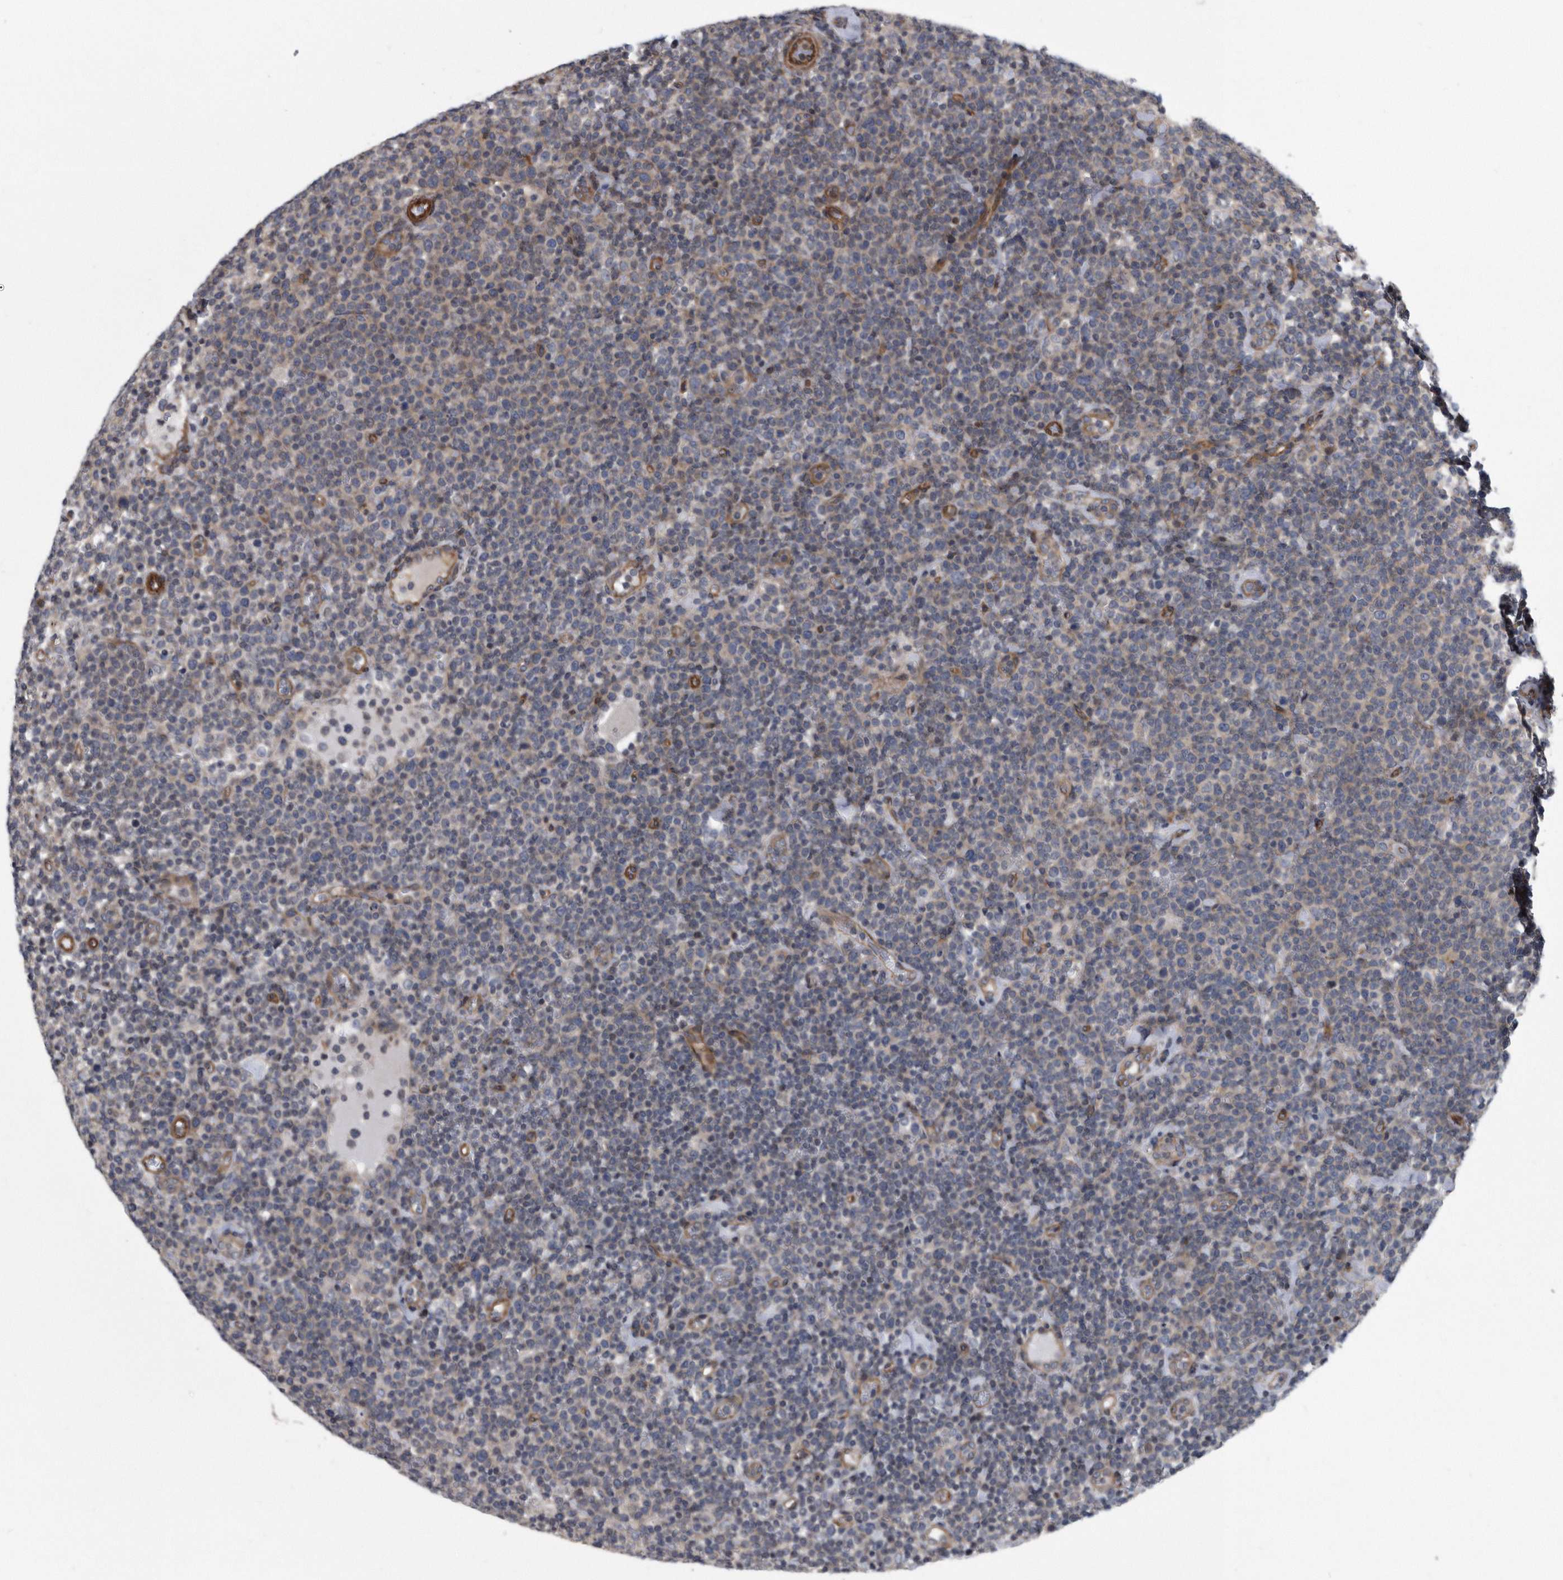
{"staining": {"intensity": "negative", "quantity": "none", "location": "none"}, "tissue": "lymphoma", "cell_type": "Tumor cells", "image_type": "cancer", "snomed": [{"axis": "morphology", "description": "Malignant lymphoma, non-Hodgkin's type, High grade"}, {"axis": "topography", "description": "Lymph node"}], "caption": "Tumor cells show no significant expression in malignant lymphoma, non-Hodgkin's type (high-grade).", "gene": "ARMCX1", "patient": {"sex": "male", "age": 61}}